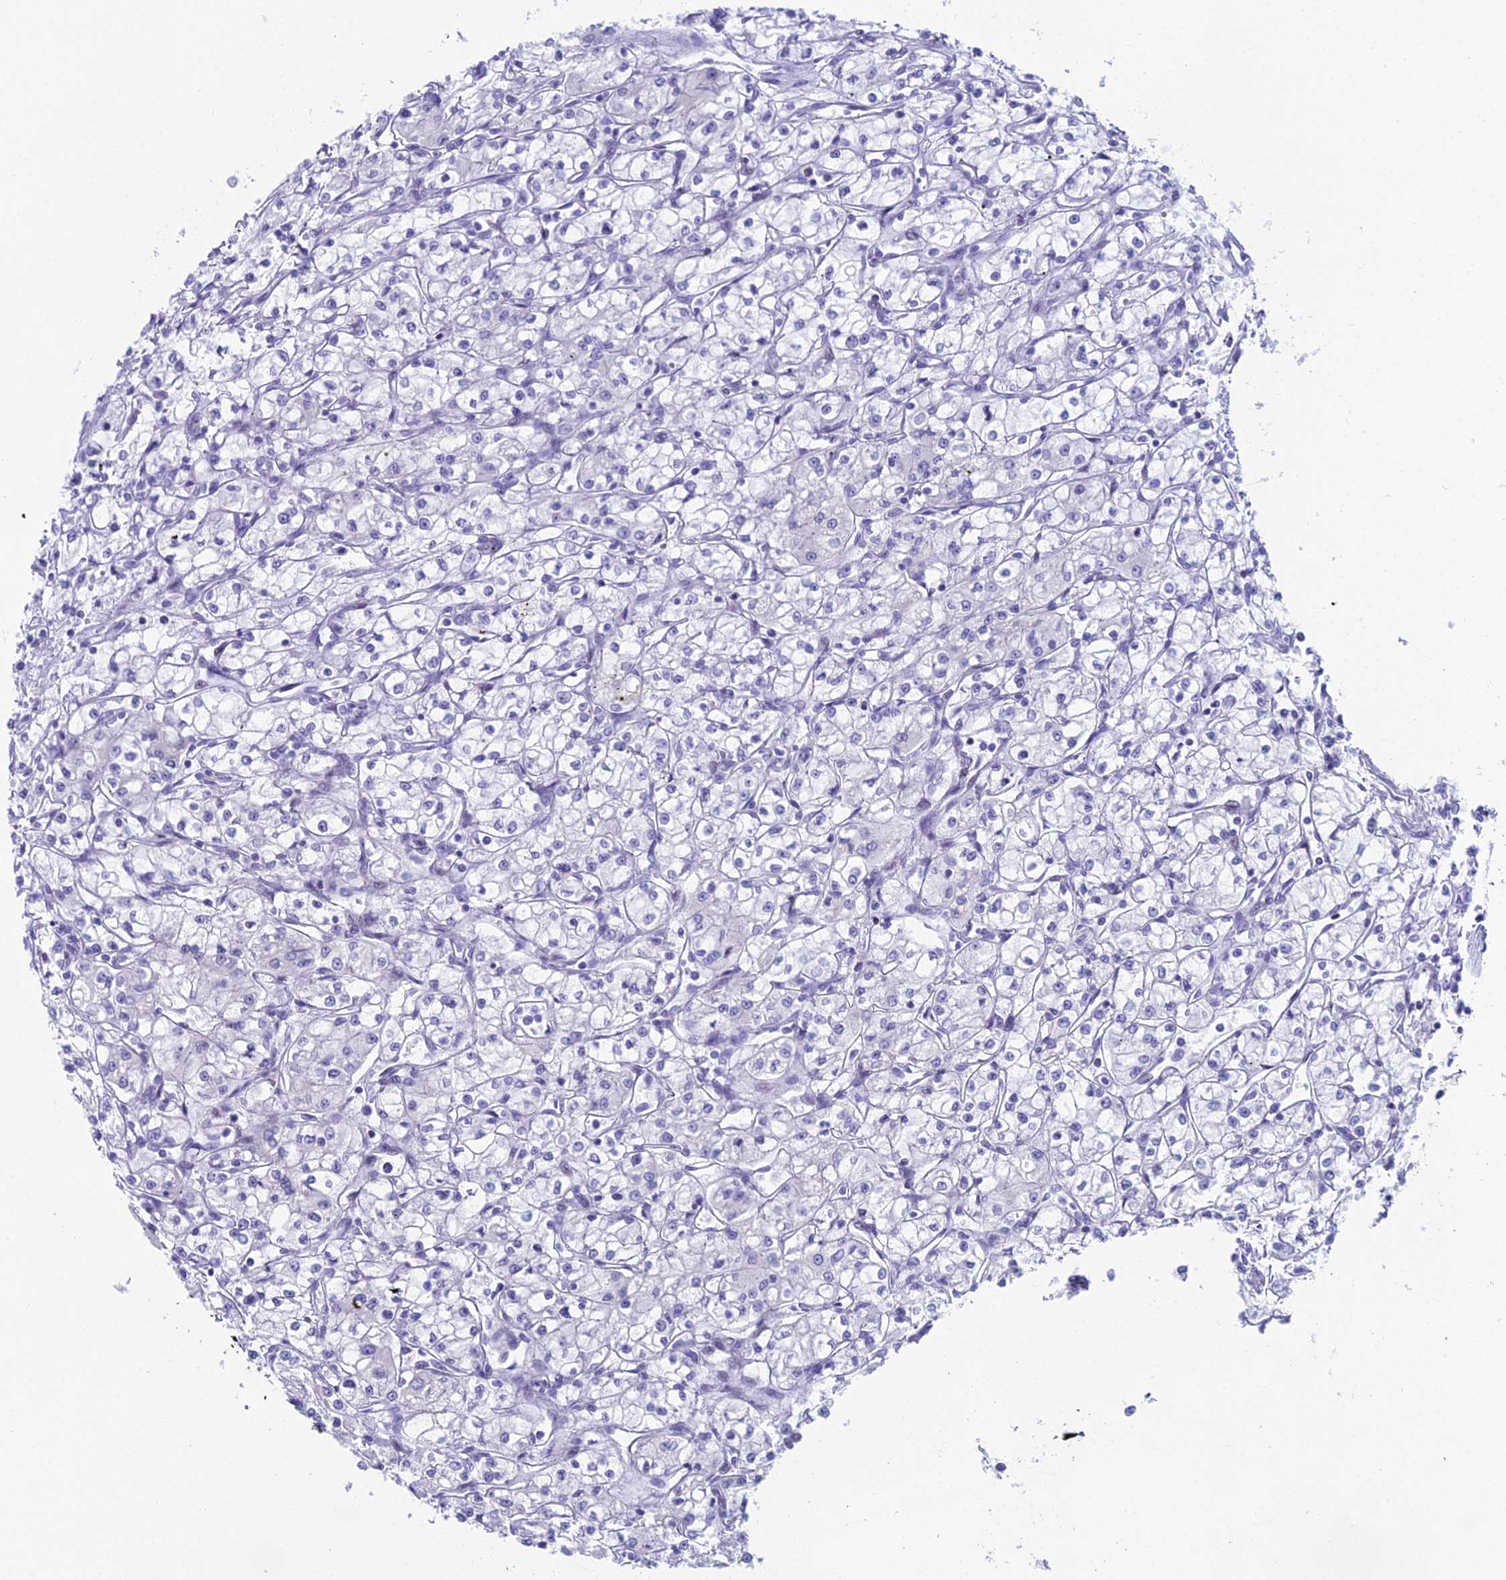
{"staining": {"intensity": "negative", "quantity": "none", "location": "none"}, "tissue": "renal cancer", "cell_type": "Tumor cells", "image_type": "cancer", "snomed": [{"axis": "morphology", "description": "Adenocarcinoma, NOS"}, {"axis": "topography", "description": "Kidney"}], "caption": "Tumor cells are negative for protein expression in human renal cancer. Nuclei are stained in blue.", "gene": "CC2D2A", "patient": {"sex": "male", "age": 59}}